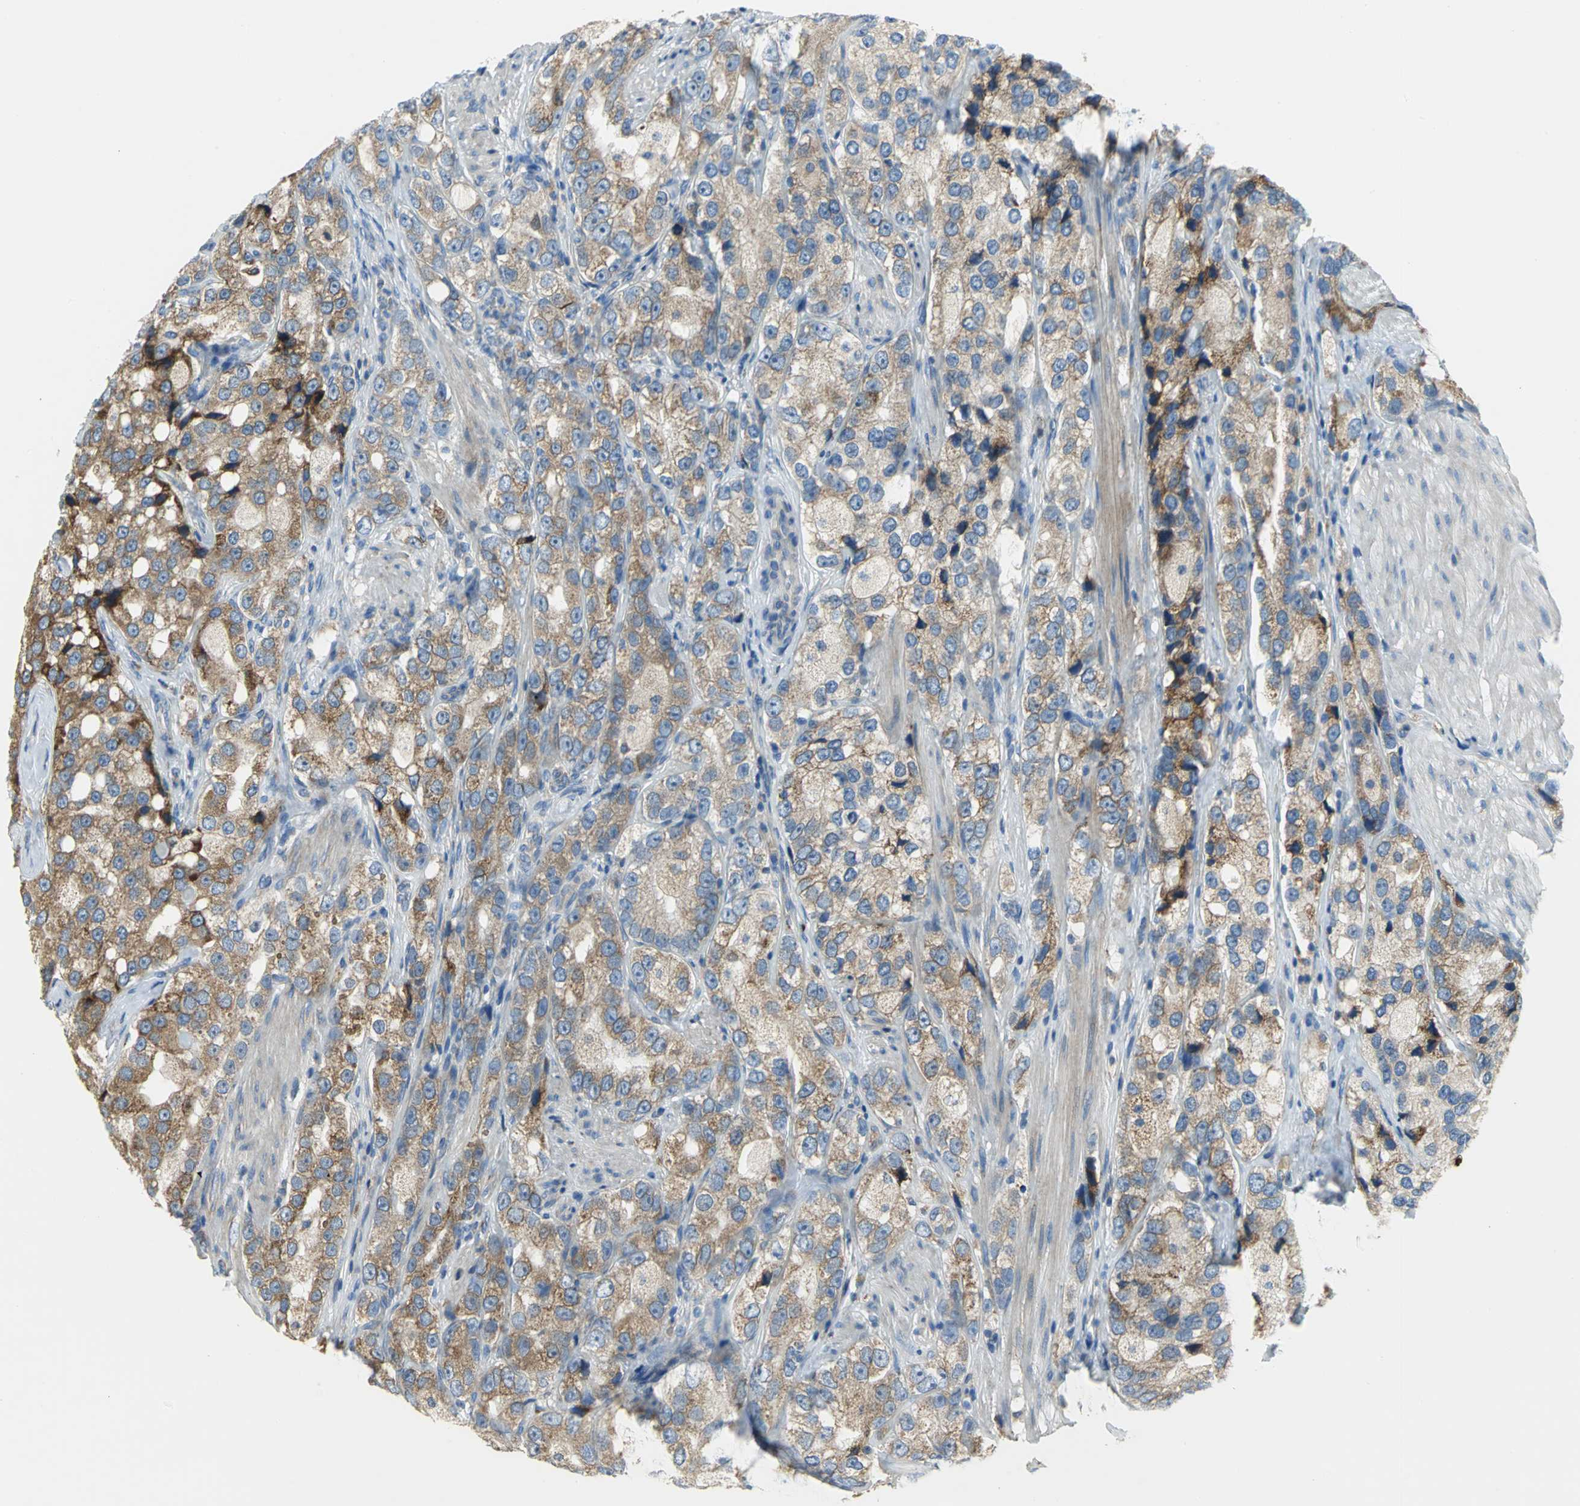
{"staining": {"intensity": "strong", "quantity": ">75%", "location": "cytoplasmic/membranous"}, "tissue": "prostate cancer", "cell_type": "Tumor cells", "image_type": "cancer", "snomed": [{"axis": "morphology", "description": "Adenocarcinoma, High grade"}, {"axis": "topography", "description": "Prostate"}], "caption": "Adenocarcinoma (high-grade) (prostate) stained for a protein shows strong cytoplasmic/membranous positivity in tumor cells.", "gene": "TULP4", "patient": {"sex": "male", "age": 63}}